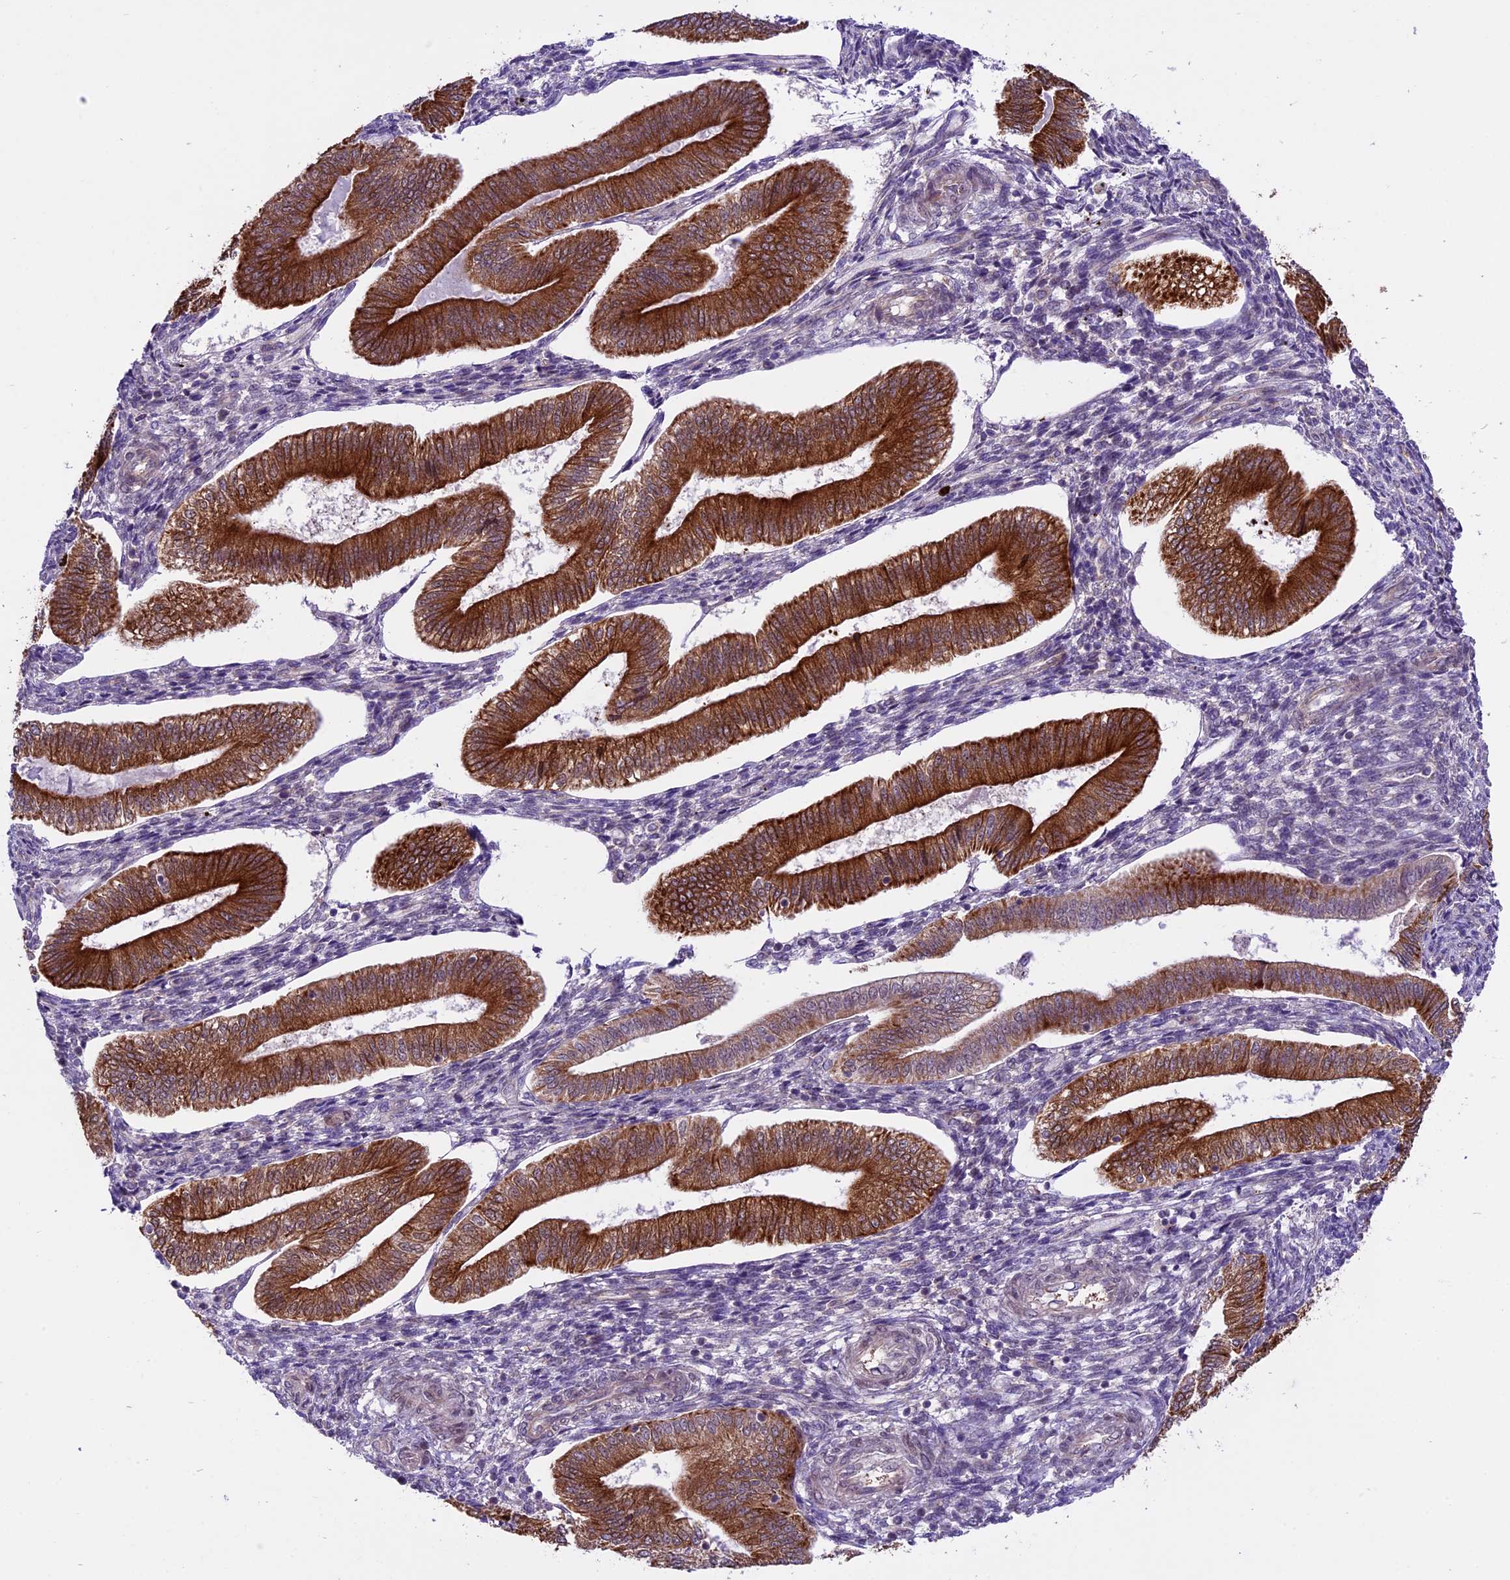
{"staining": {"intensity": "negative", "quantity": "none", "location": "none"}, "tissue": "endometrium", "cell_type": "Cells in endometrial stroma", "image_type": "normal", "snomed": [{"axis": "morphology", "description": "Normal tissue, NOS"}, {"axis": "topography", "description": "Endometrium"}], "caption": "This is an immunohistochemistry (IHC) histopathology image of normal human endometrium. There is no staining in cells in endometrial stroma.", "gene": "SPRED1", "patient": {"sex": "female", "age": 34}}